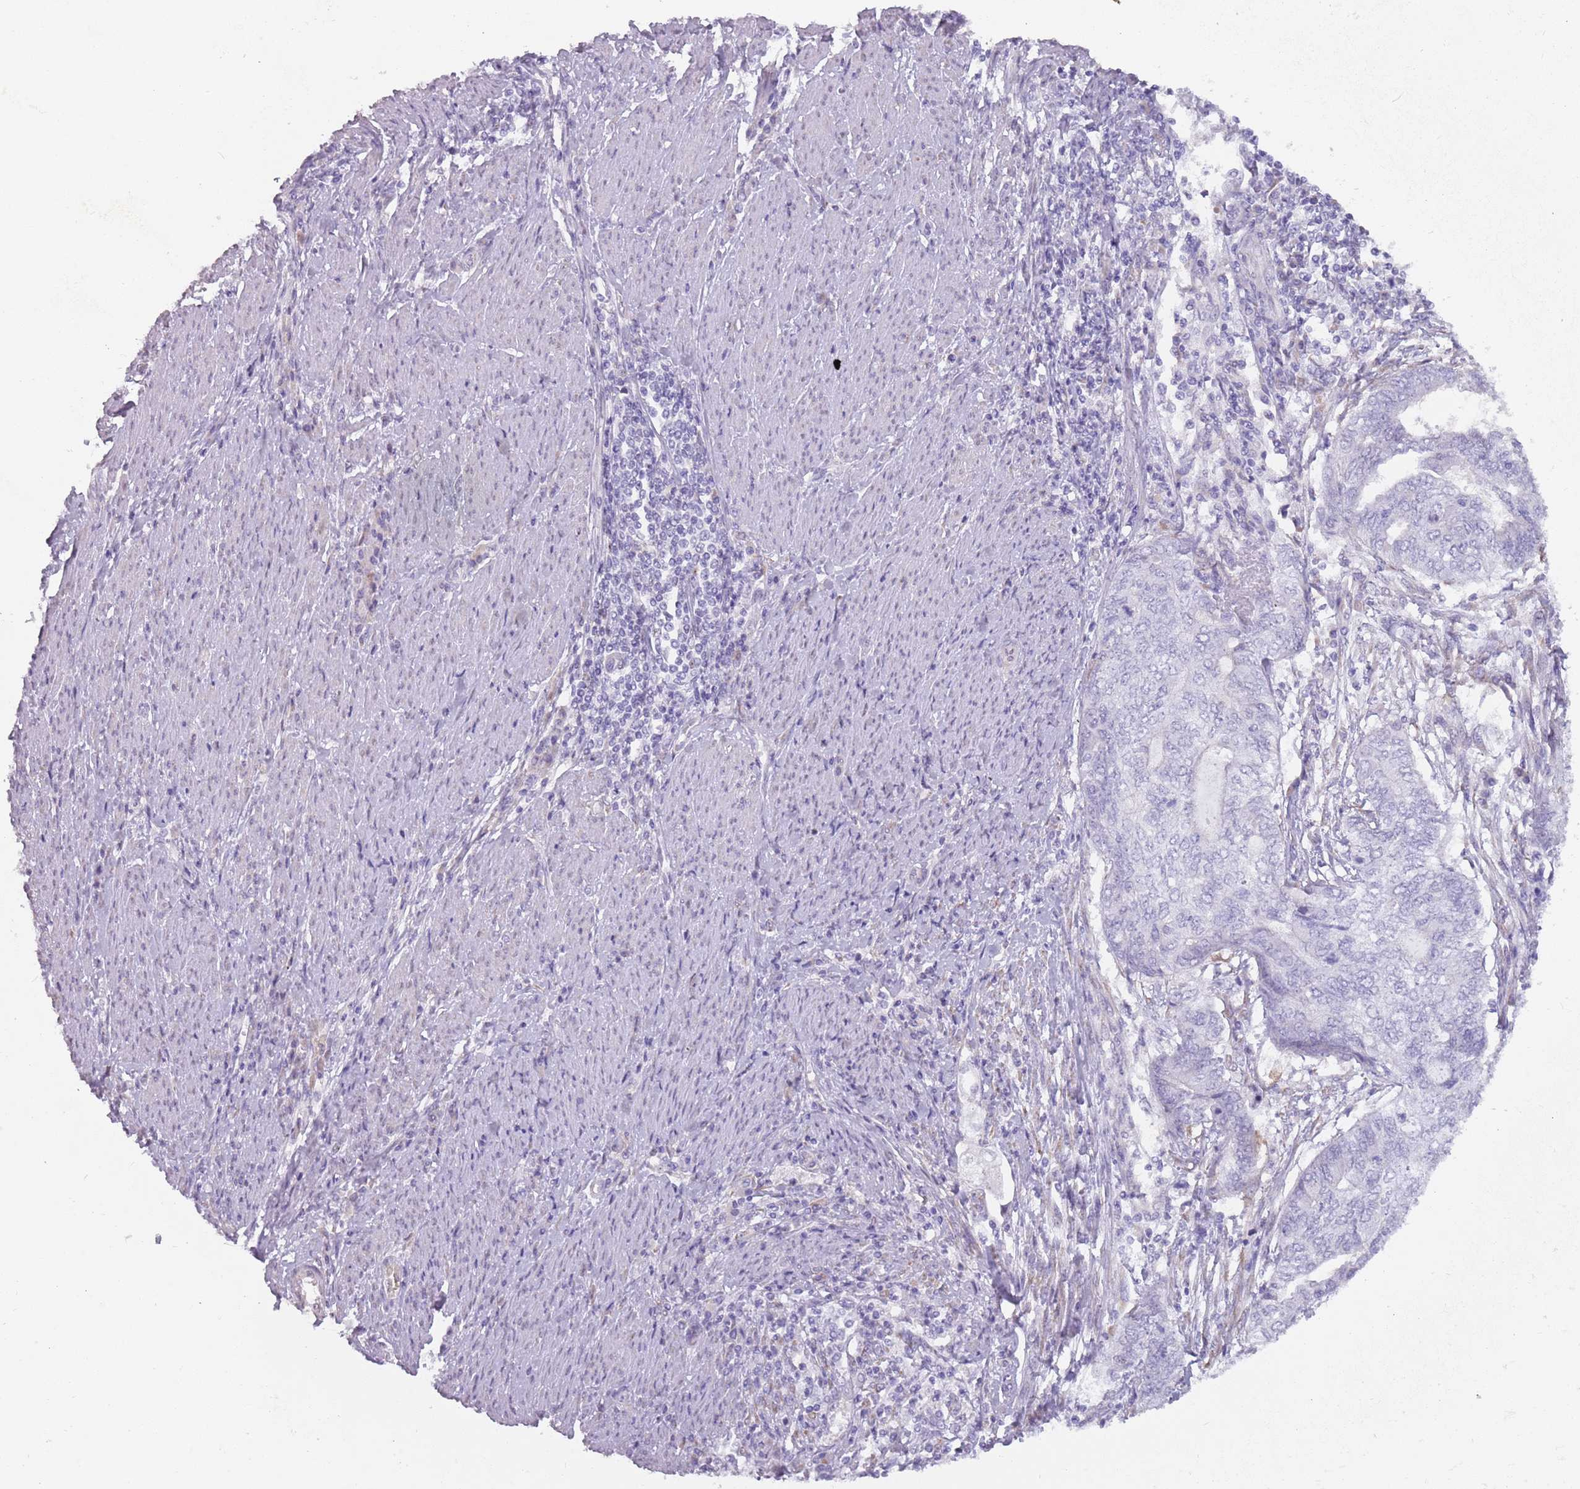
{"staining": {"intensity": "negative", "quantity": "none", "location": "none"}, "tissue": "endometrial cancer", "cell_type": "Tumor cells", "image_type": "cancer", "snomed": [{"axis": "morphology", "description": "Adenocarcinoma, NOS"}, {"axis": "topography", "description": "Uterus"}, {"axis": "topography", "description": "Endometrium"}], "caption": "This is a photomicrograph of immunohistochemistry (IHC) staining of endometrial cancer, which shows no expression in tumor cells. (DAB (3,3'-diaminobenzidine) IHC with hematoxylin counter stain).", "gene": "DDX4", "patient": {"sex": "female", "age": 70}}